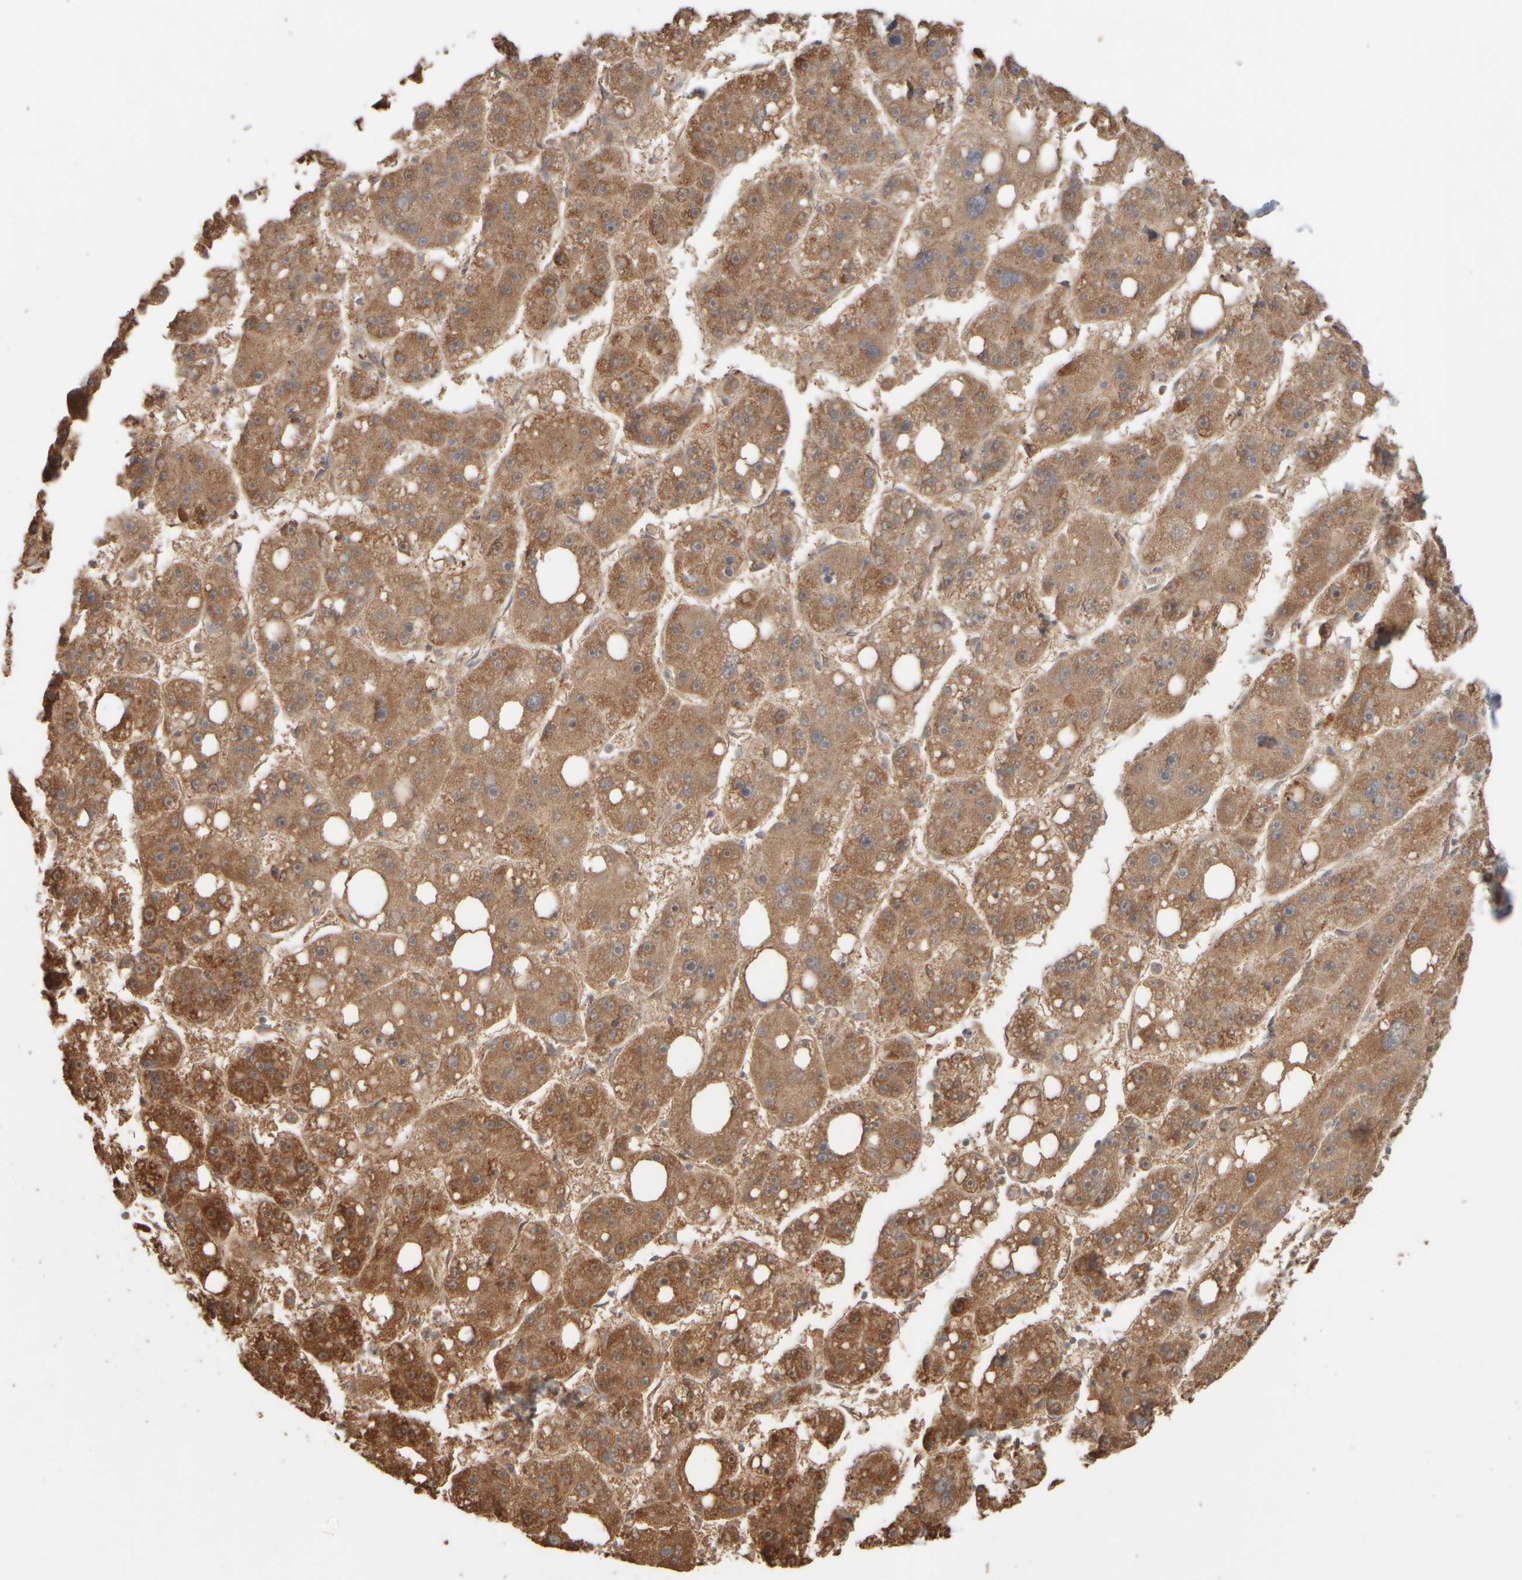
{"staining": {"intensity": "moderate", "quantity": ">75%", "location": "cytoplasmic/membranous"}, "tissue": "liver cancer", "cell_type": "Tumor cells", "image_type": "cancer", "snomed": [{"axis": "morphology", "description": "Carcinoma, Hepatocellular, NOS"}, {"axis": "topography", "description": "Liver"}], "caption": "IHC image of liver cancer stained for a protein (brown), which shows medium levels of moderate cytoplasmic/membranous expression in about >75% of tumor cells.", "gene": "EIF2B3", "patient": {"sex": "female", "age": 61}}